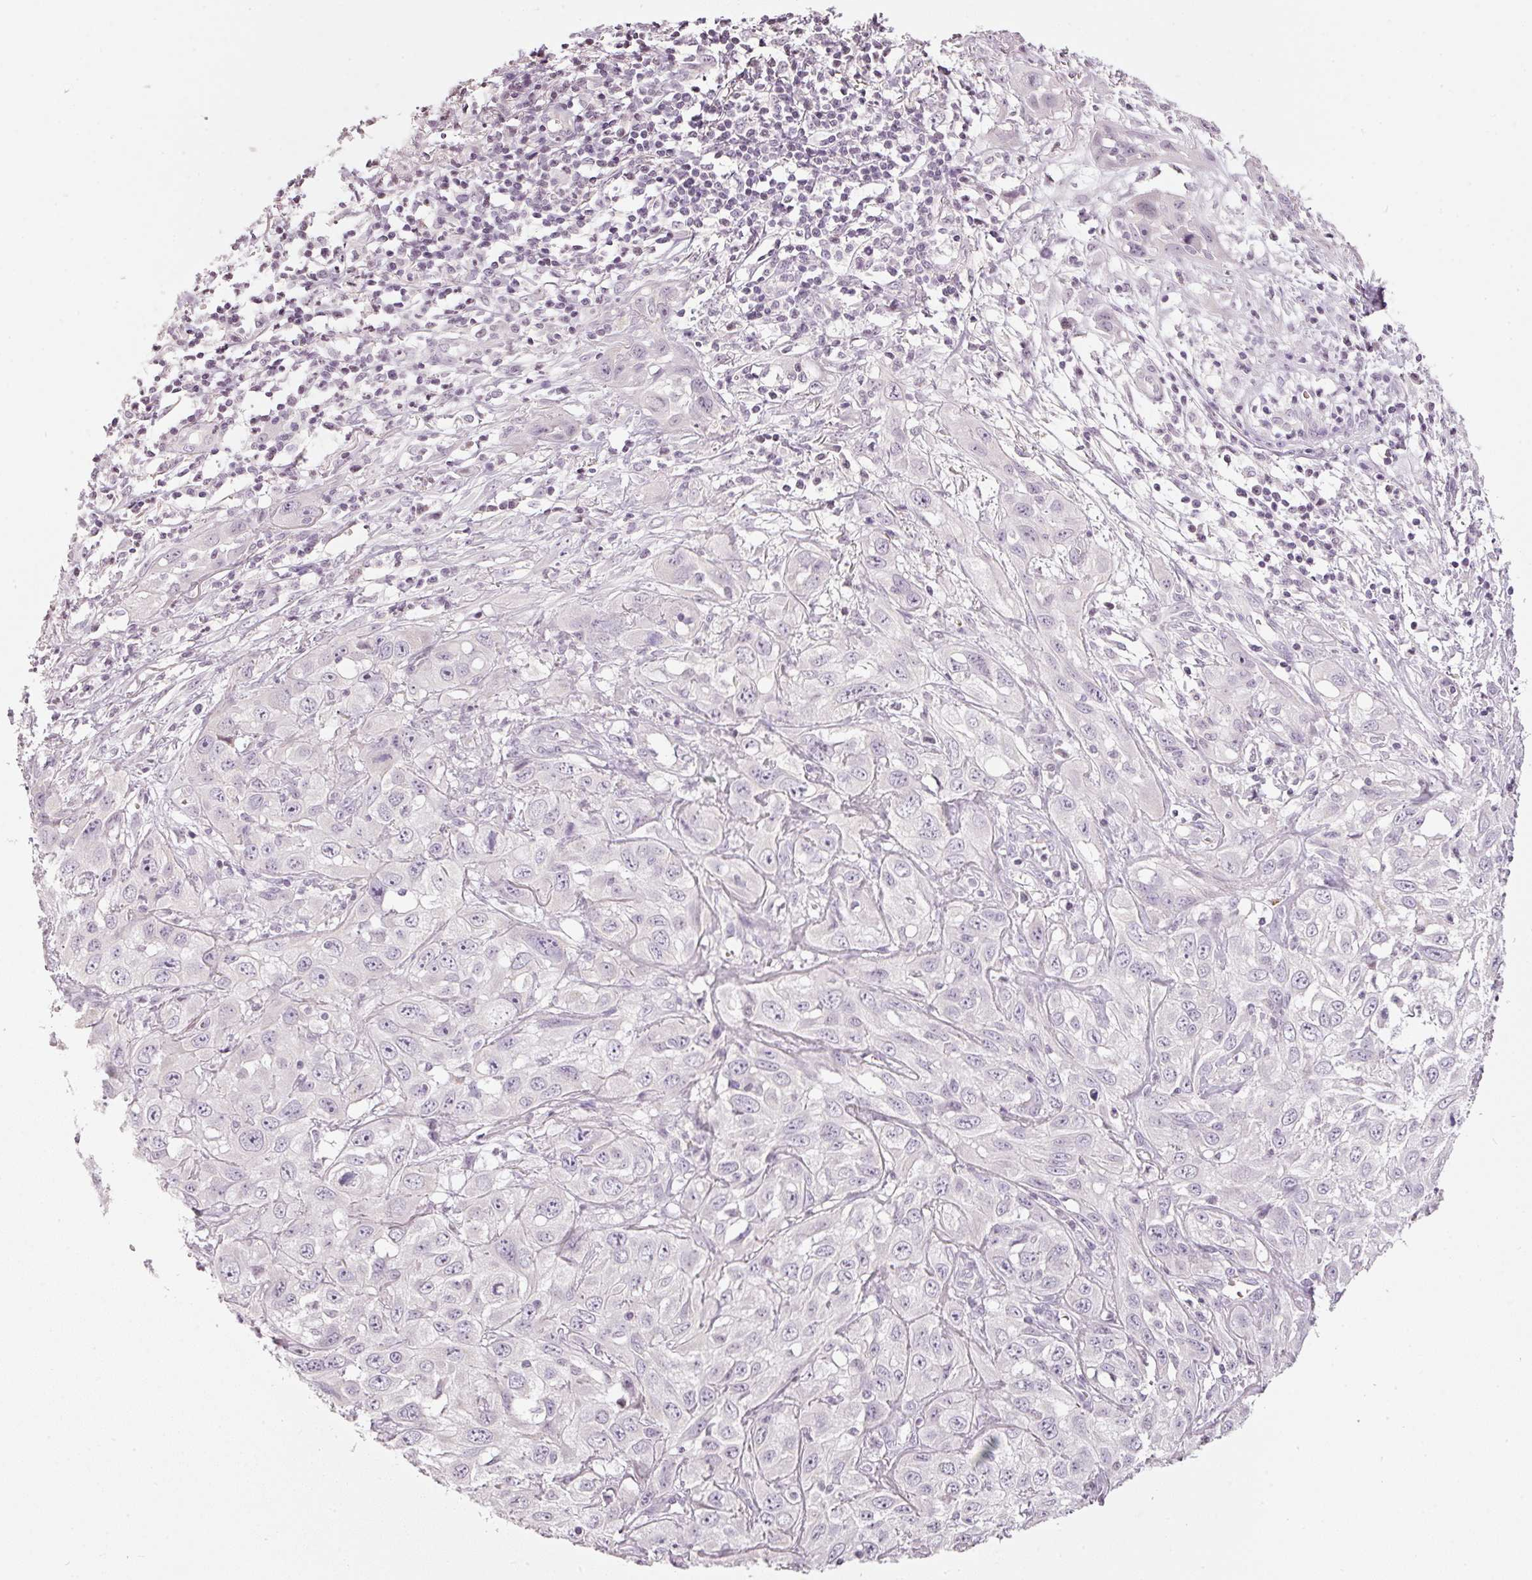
{"staining": {"intensity": "negative", "quantity": "none", "location": "none"}, "tissue": "skin cancer", "cell_type": "Tumor cells", "image_type": "cancer", "snomed": [{"axis": "morphology", "description": "Squamous cell carcinoma, NOS"}, {"axis": "topography", "description": "Skin"}, {"axis": "topography", "description": "Vulva"}], "caption": "Immunohistochemistry (IHC) photomicrograph of human skin cancer (squamous cell carcinoma) stained for a protein (brown), which exhibits no positivity in tumor cells.", "gene": "NRDE2", "patient": {"sex": "female", "age": 71}}